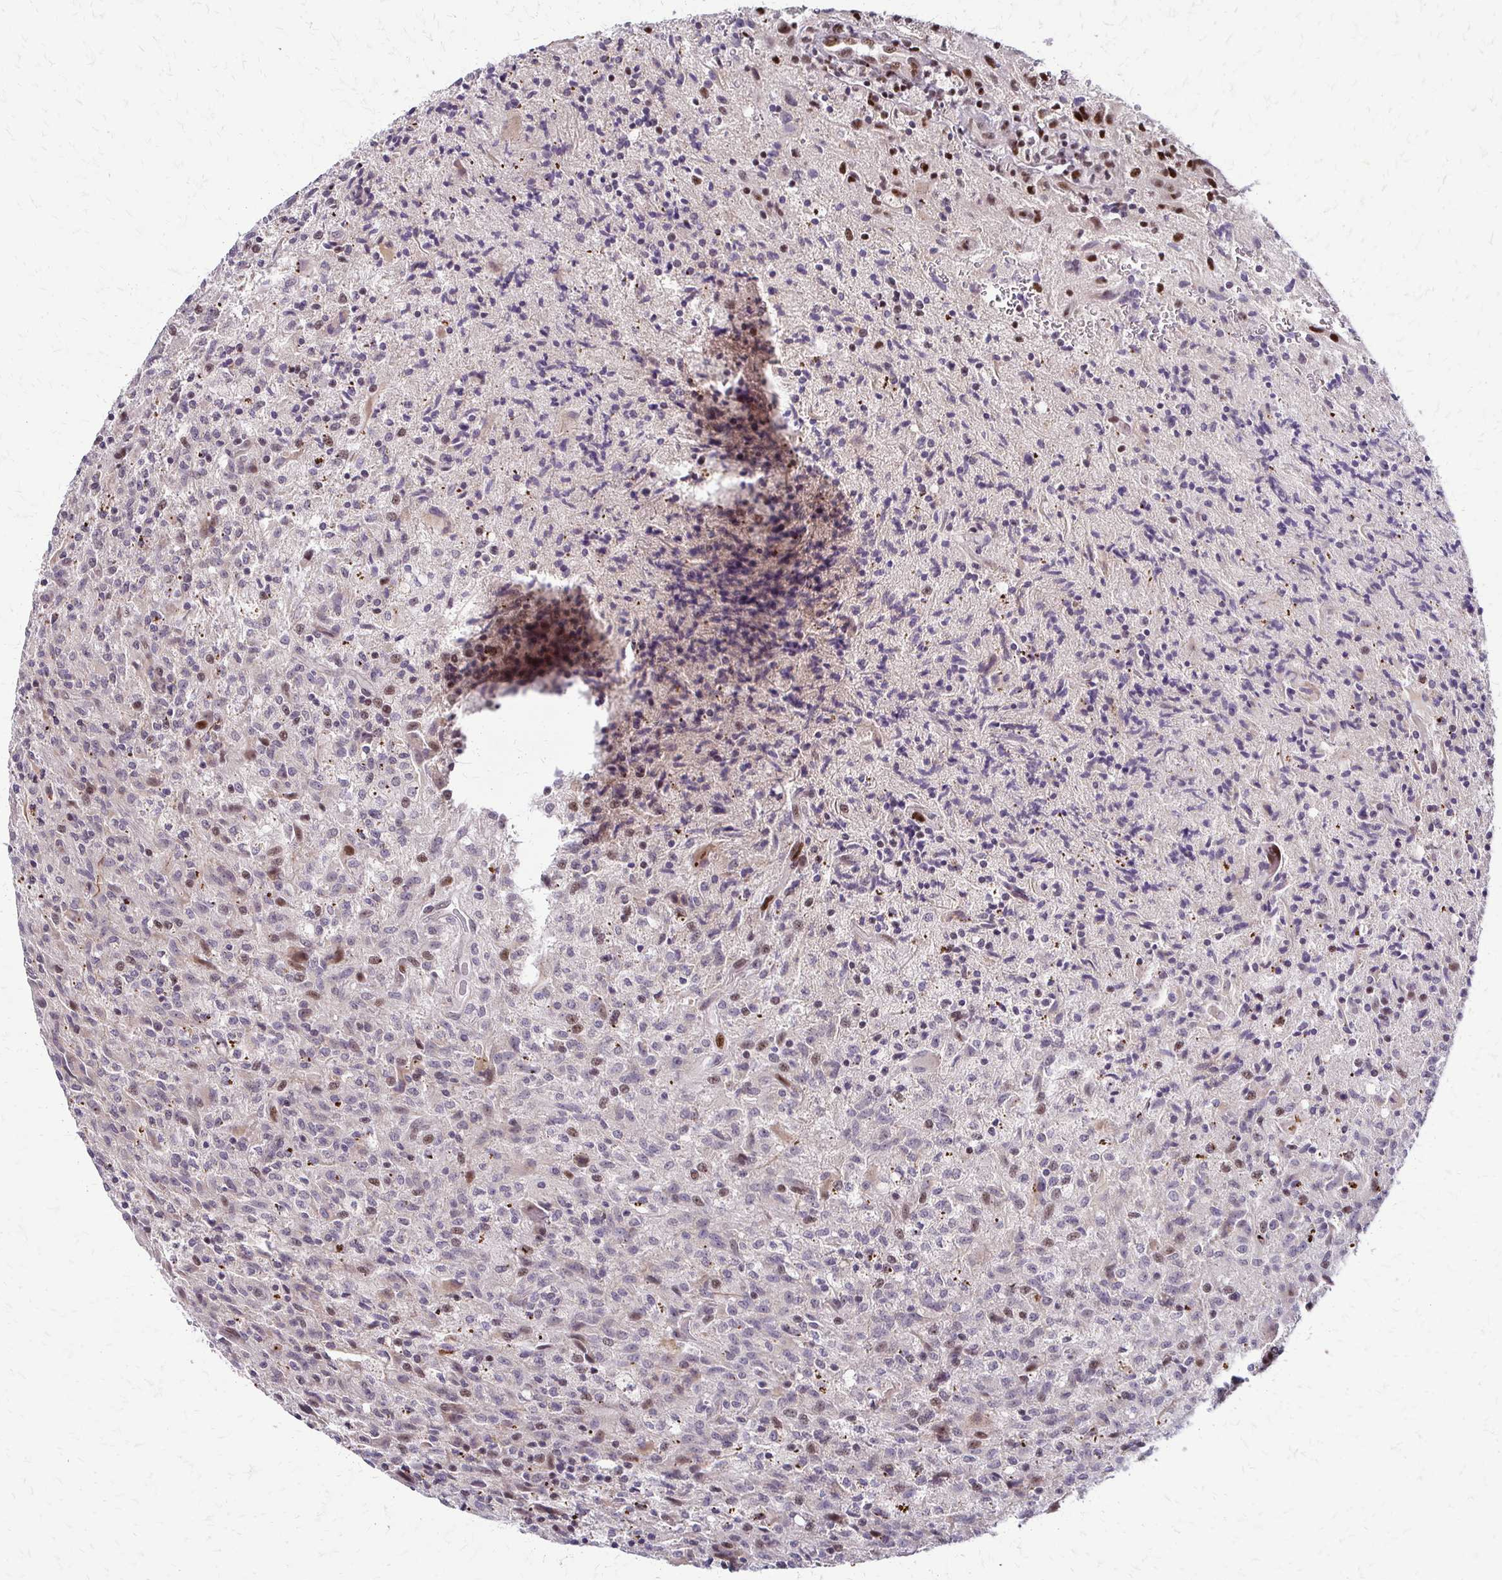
{"staining": {"intensity": "moderate", "quantity": "25%-75%", "location": "nuclear"}, "tissue": "glioma", "cell_type": "Tumor cells", "image_type": "cancer", "snomed": [{"axis": "morphology", "description": "Glioma, malignant, High grade"}, {"axis": "topography", "description": "Brain"}], "caption": "Tumor cells display medium levels of moderate nuclear positivity in about 25%-75% of cells in malignant glioma (high-grade). (DAB (3,3'-diaminobenzidine) IHC, brown staining for protein, blue staining for nuclei).", "gene": "TRIR", "patient": {"sex": "male", "age": 68}}